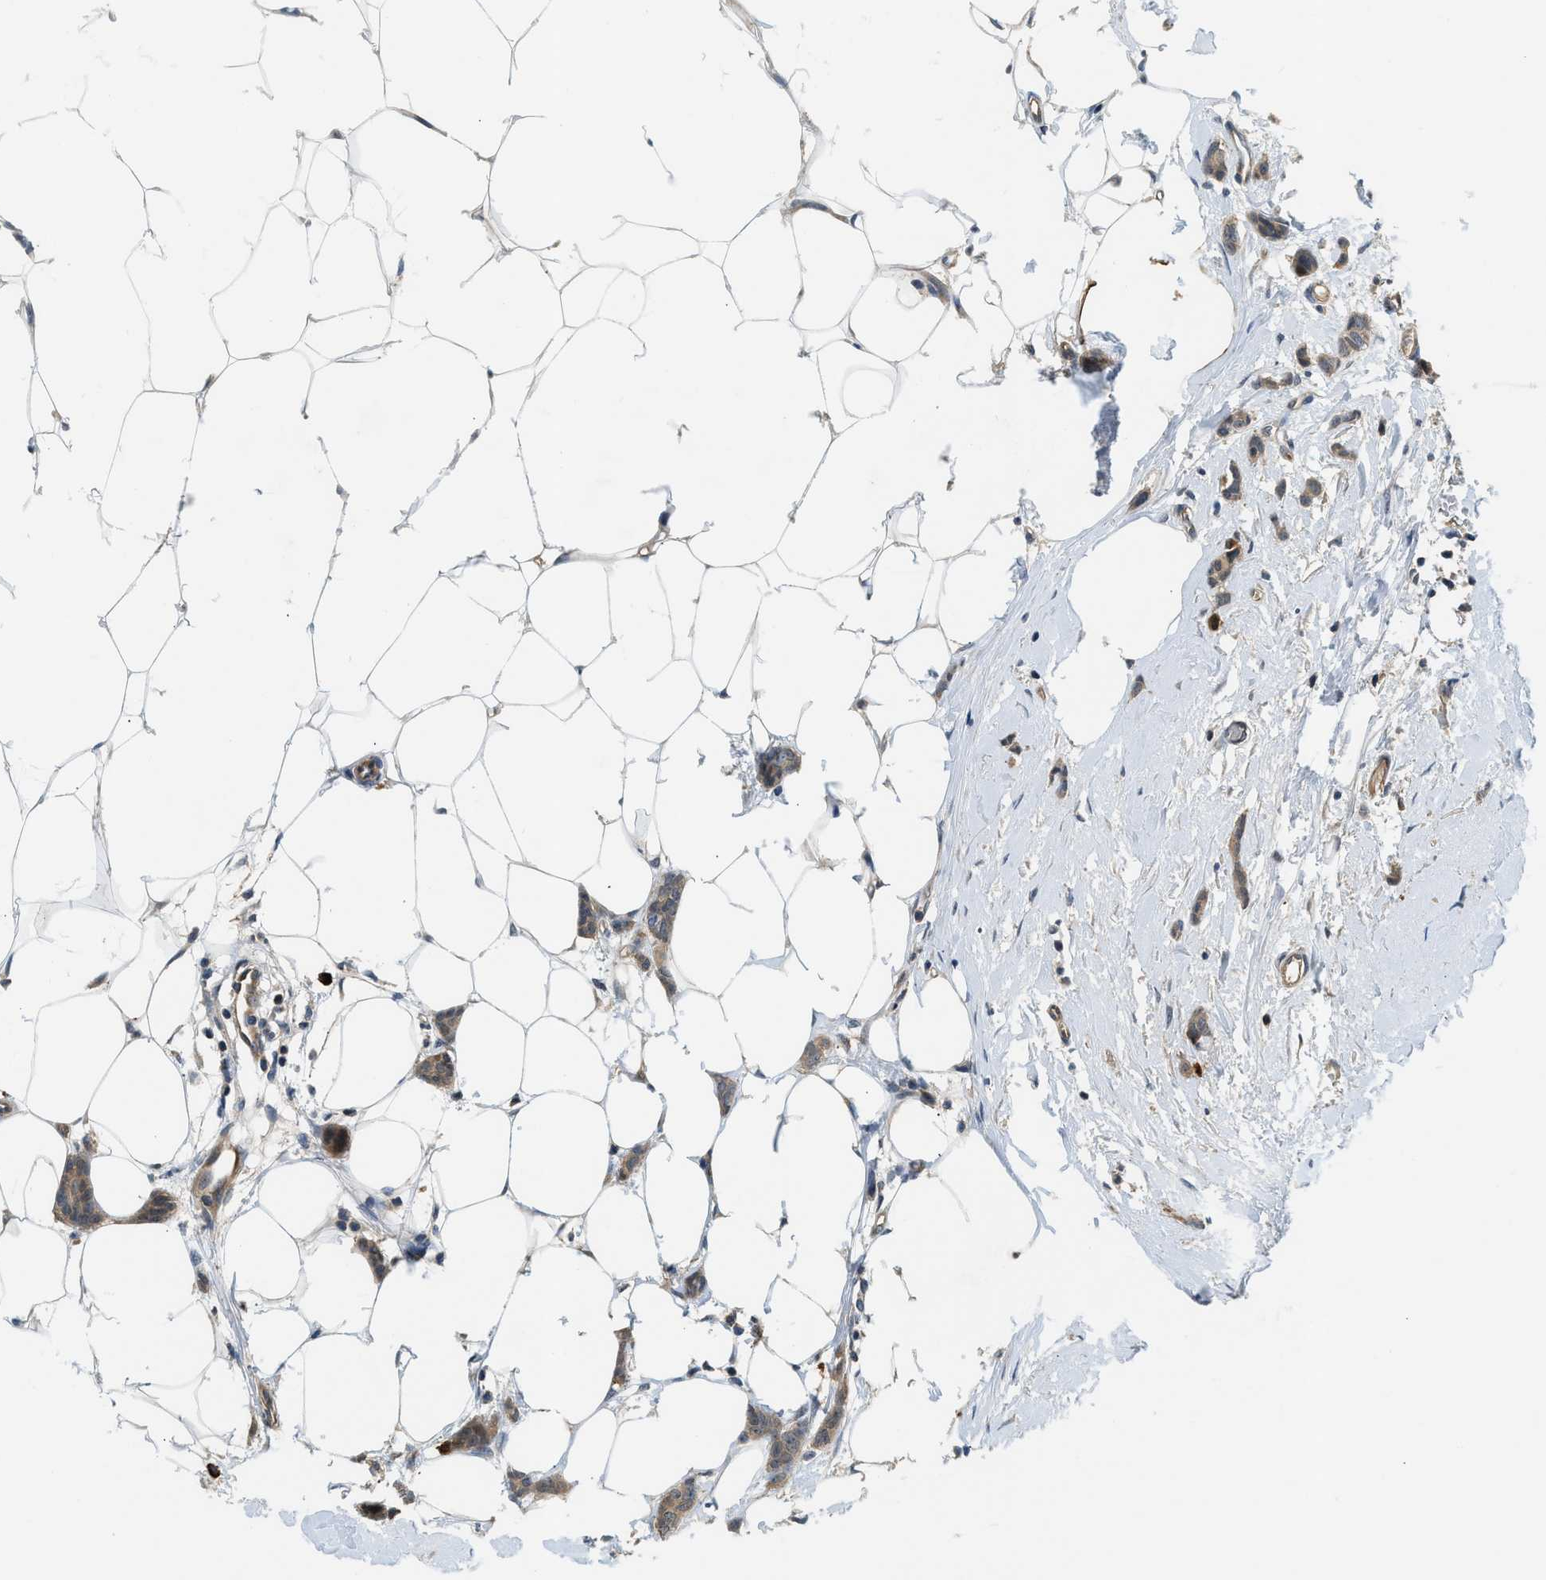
{"staining": {"intensity": "weak", "quantity": ">75%", "location": "cytoplasmic/membranous"}, "tissue": "breast cancer", "cell_type": "Tumor cells", "image_type": "cancer", "snomed": [{"axis": "morphology", "description": "Lobular carcinoma"}, {"axis": "topography", "description": "Skin"}, {"axis": "topography", "description": "Breast"}], "caption": "Immunohistochemical staining of breast cancer (lobular carcinoma) demonstrates weak cytoplasmic/membranous protein staining in approximately >75% of tumor cells.", "gene": "CBLB", "patient": {"sex": "female", "age": 46}}